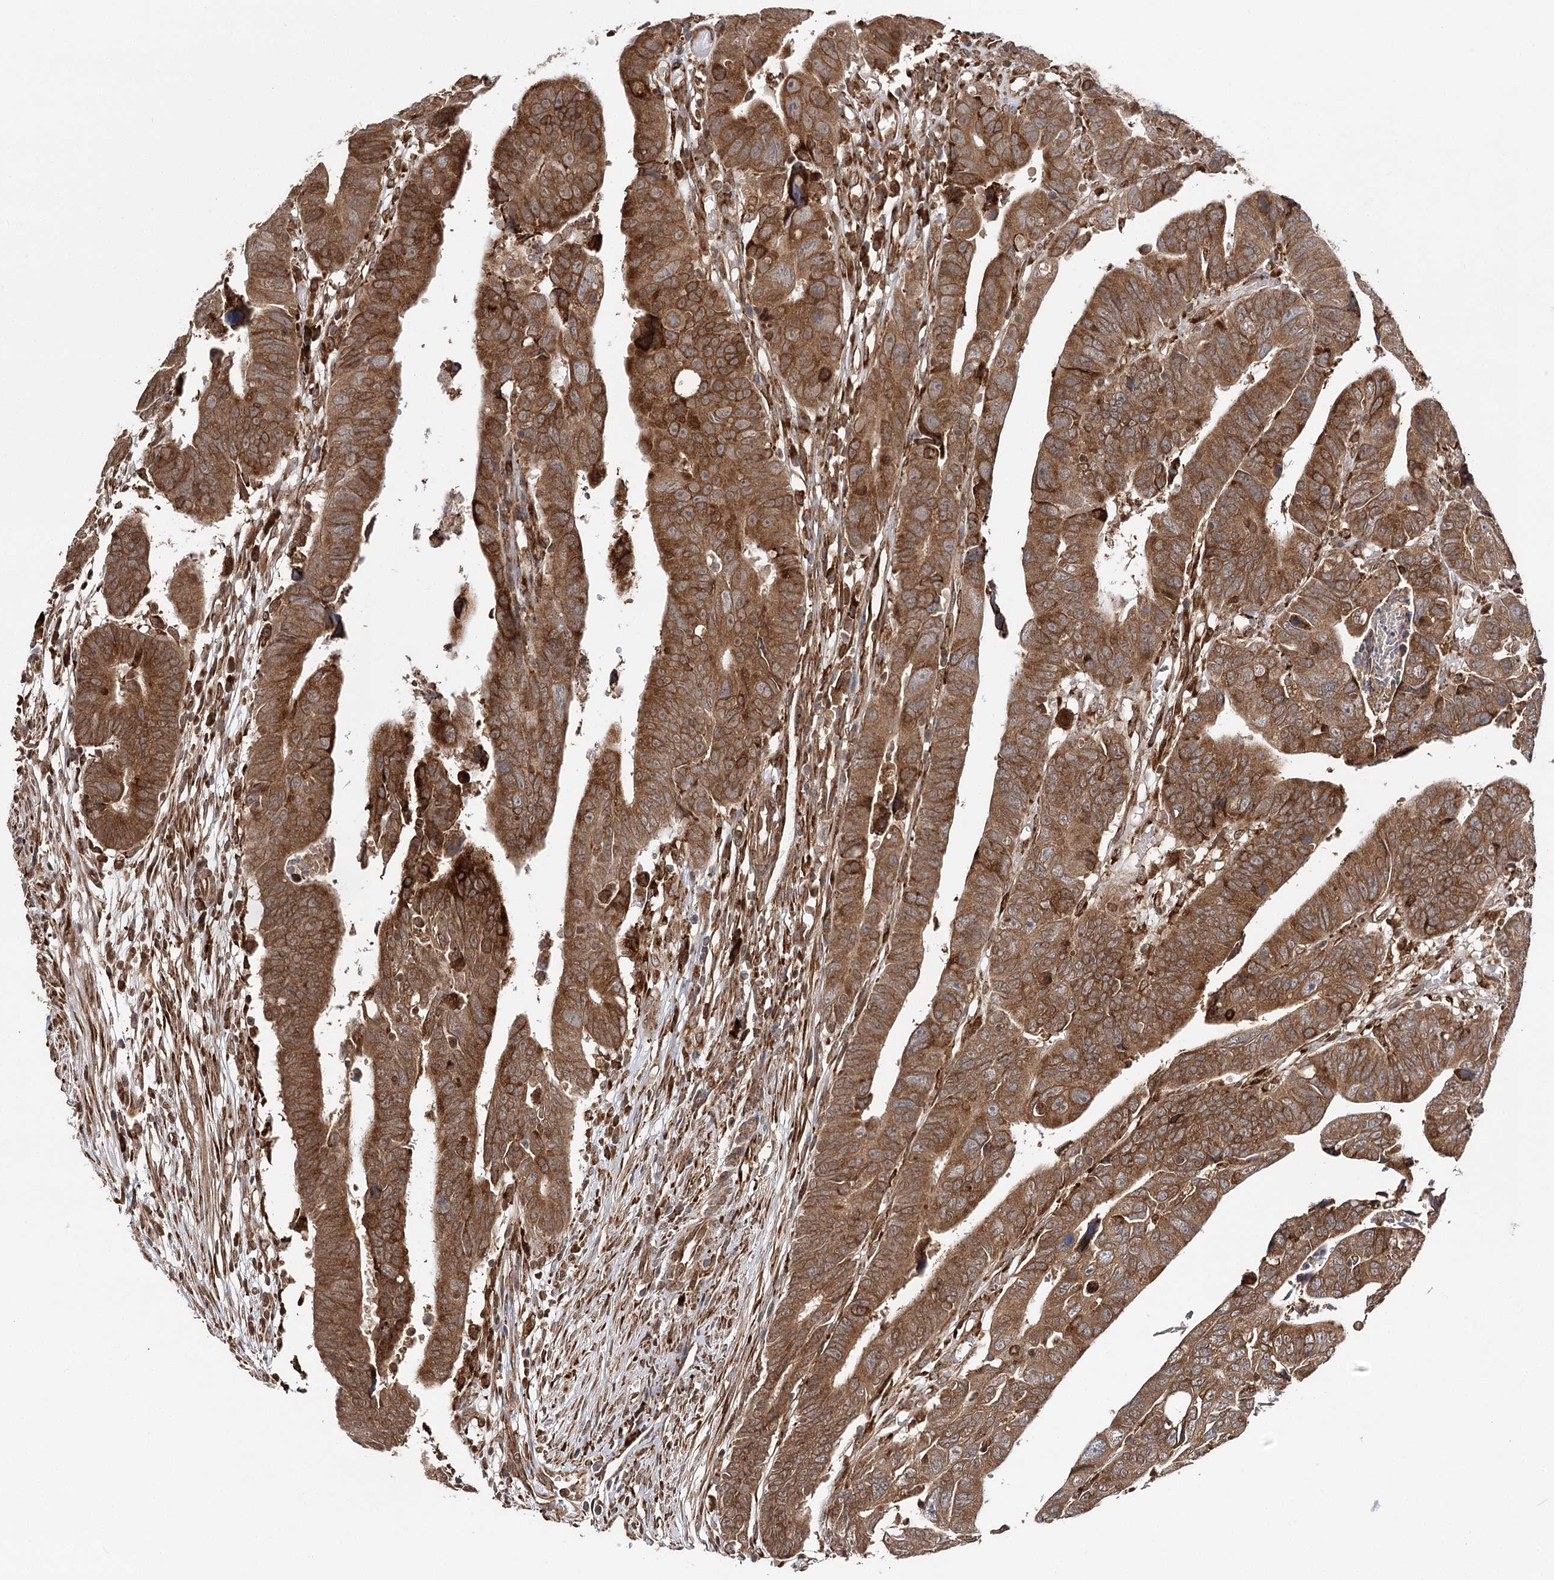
{"staining": {"intensity": "moderate", "quantity": ">75%", "location": "cytoplasmic/membranous"}, "tissue": "colorectal cancer", "cell_type": "Tumor cells", "image_type": "cancer", "snomed": [{"axis": "morphology", "description": "Adenocarcinoma, NOS"}, {"axis": "topography", "description": "Rectum"}], "caption": "Tumor cells reveal medium levels of moderate cytoplasmic/membranous expression in approximately >75% of cells in colorectal cancer.", "gene": "DNAJB14", "patient": {"sex": "female", "age": 65}}